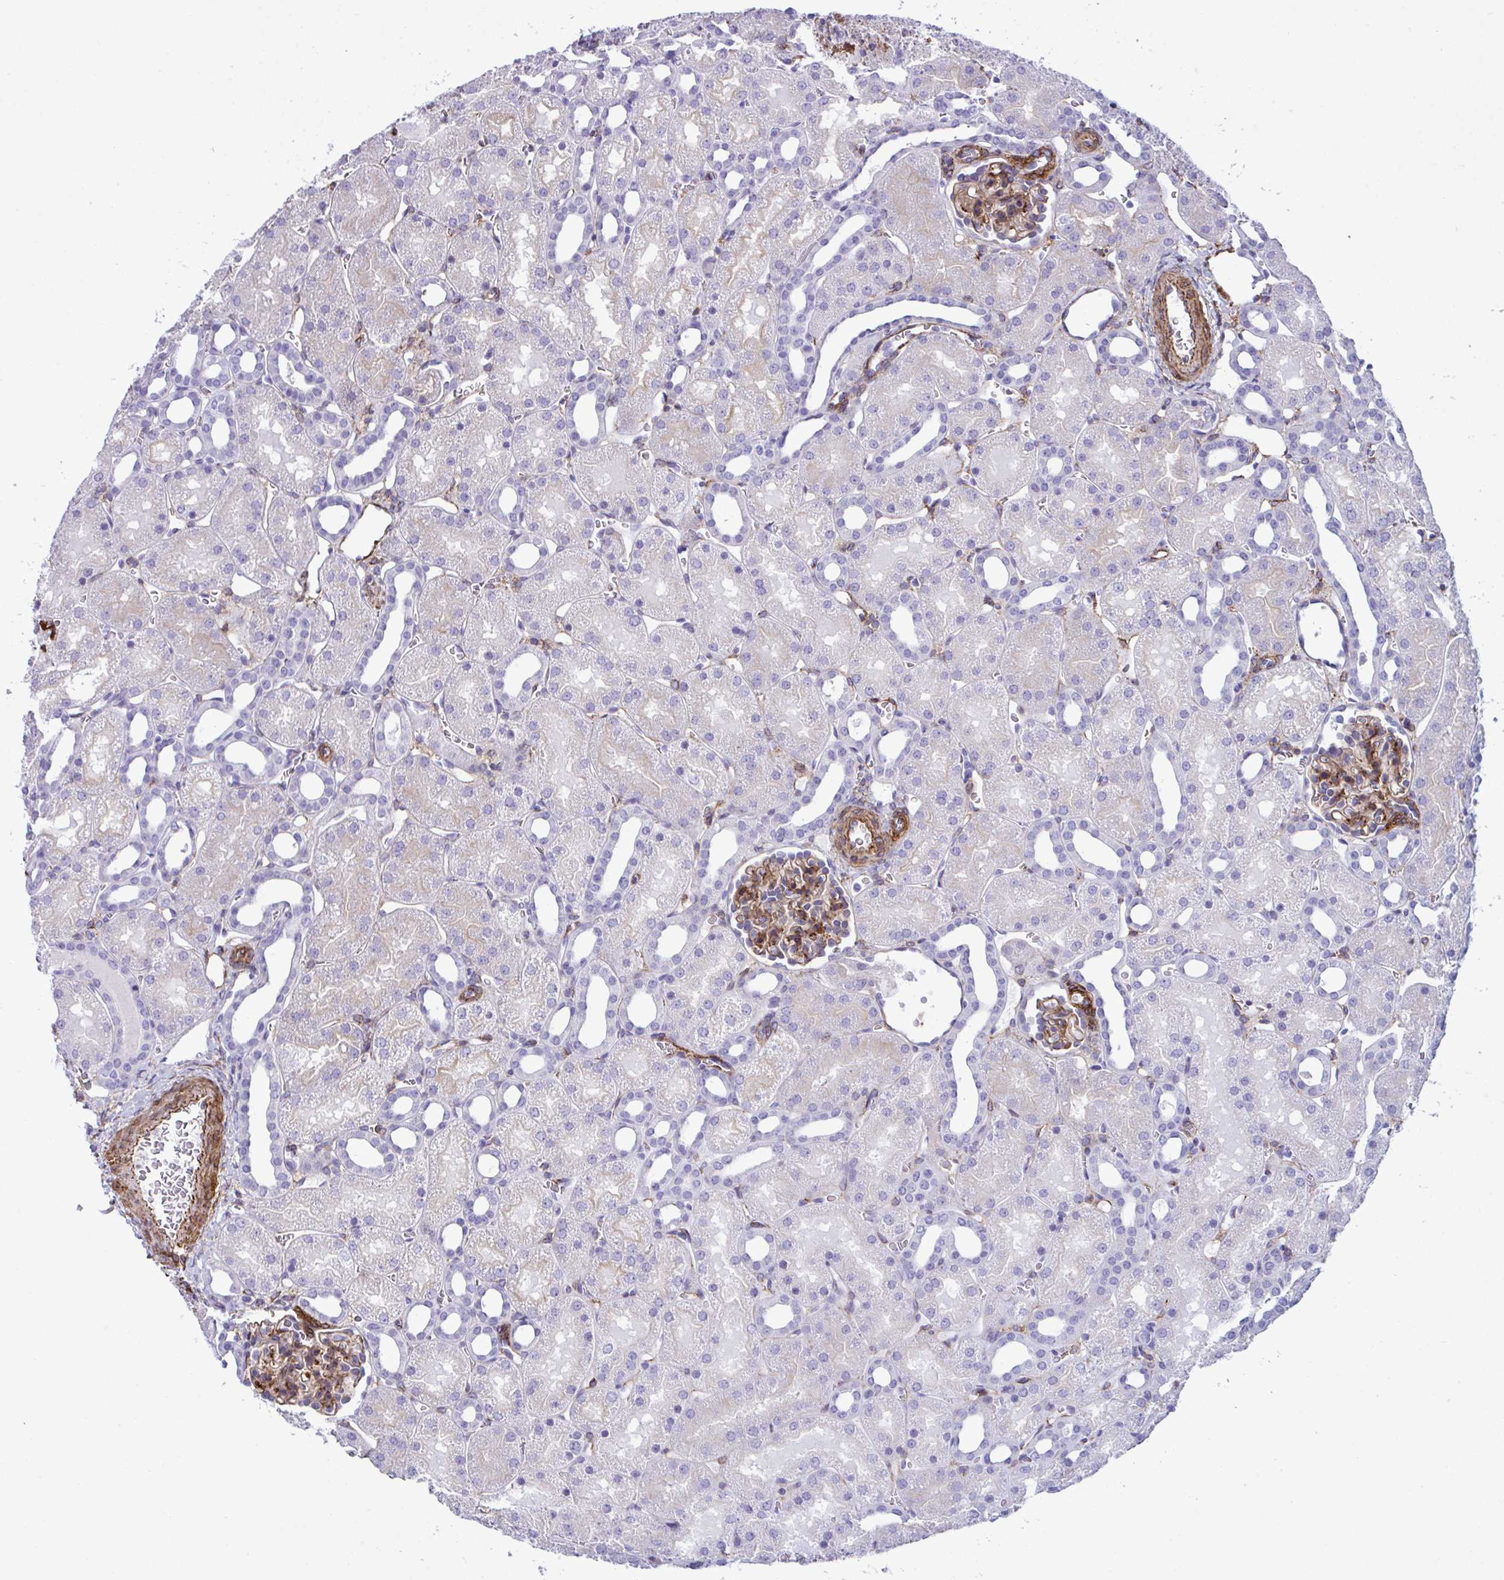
{"staining": {"intensity": "strong", "quantity": "25%-75%", "location": "cytoplasmic/membranous"}, "tissue": "kidney", "cell_type": "Cells in glomeruli", "image_type": "normal", "snomed": [{"axis": "morphology", "description": "Normal tissue, NOS"}, {"axis": "topography", "description": "Kidney"}], "caption": "A brown stain highlights strong cytoplasmic/membranous positivity of a protein in cells in glomeruli of normal human kidney. (DAB IHC, brown staining for protein, blue staining for nuclei).", "gene": "SYNPO2L", "patient": {"sex": "male", "age": 2}}